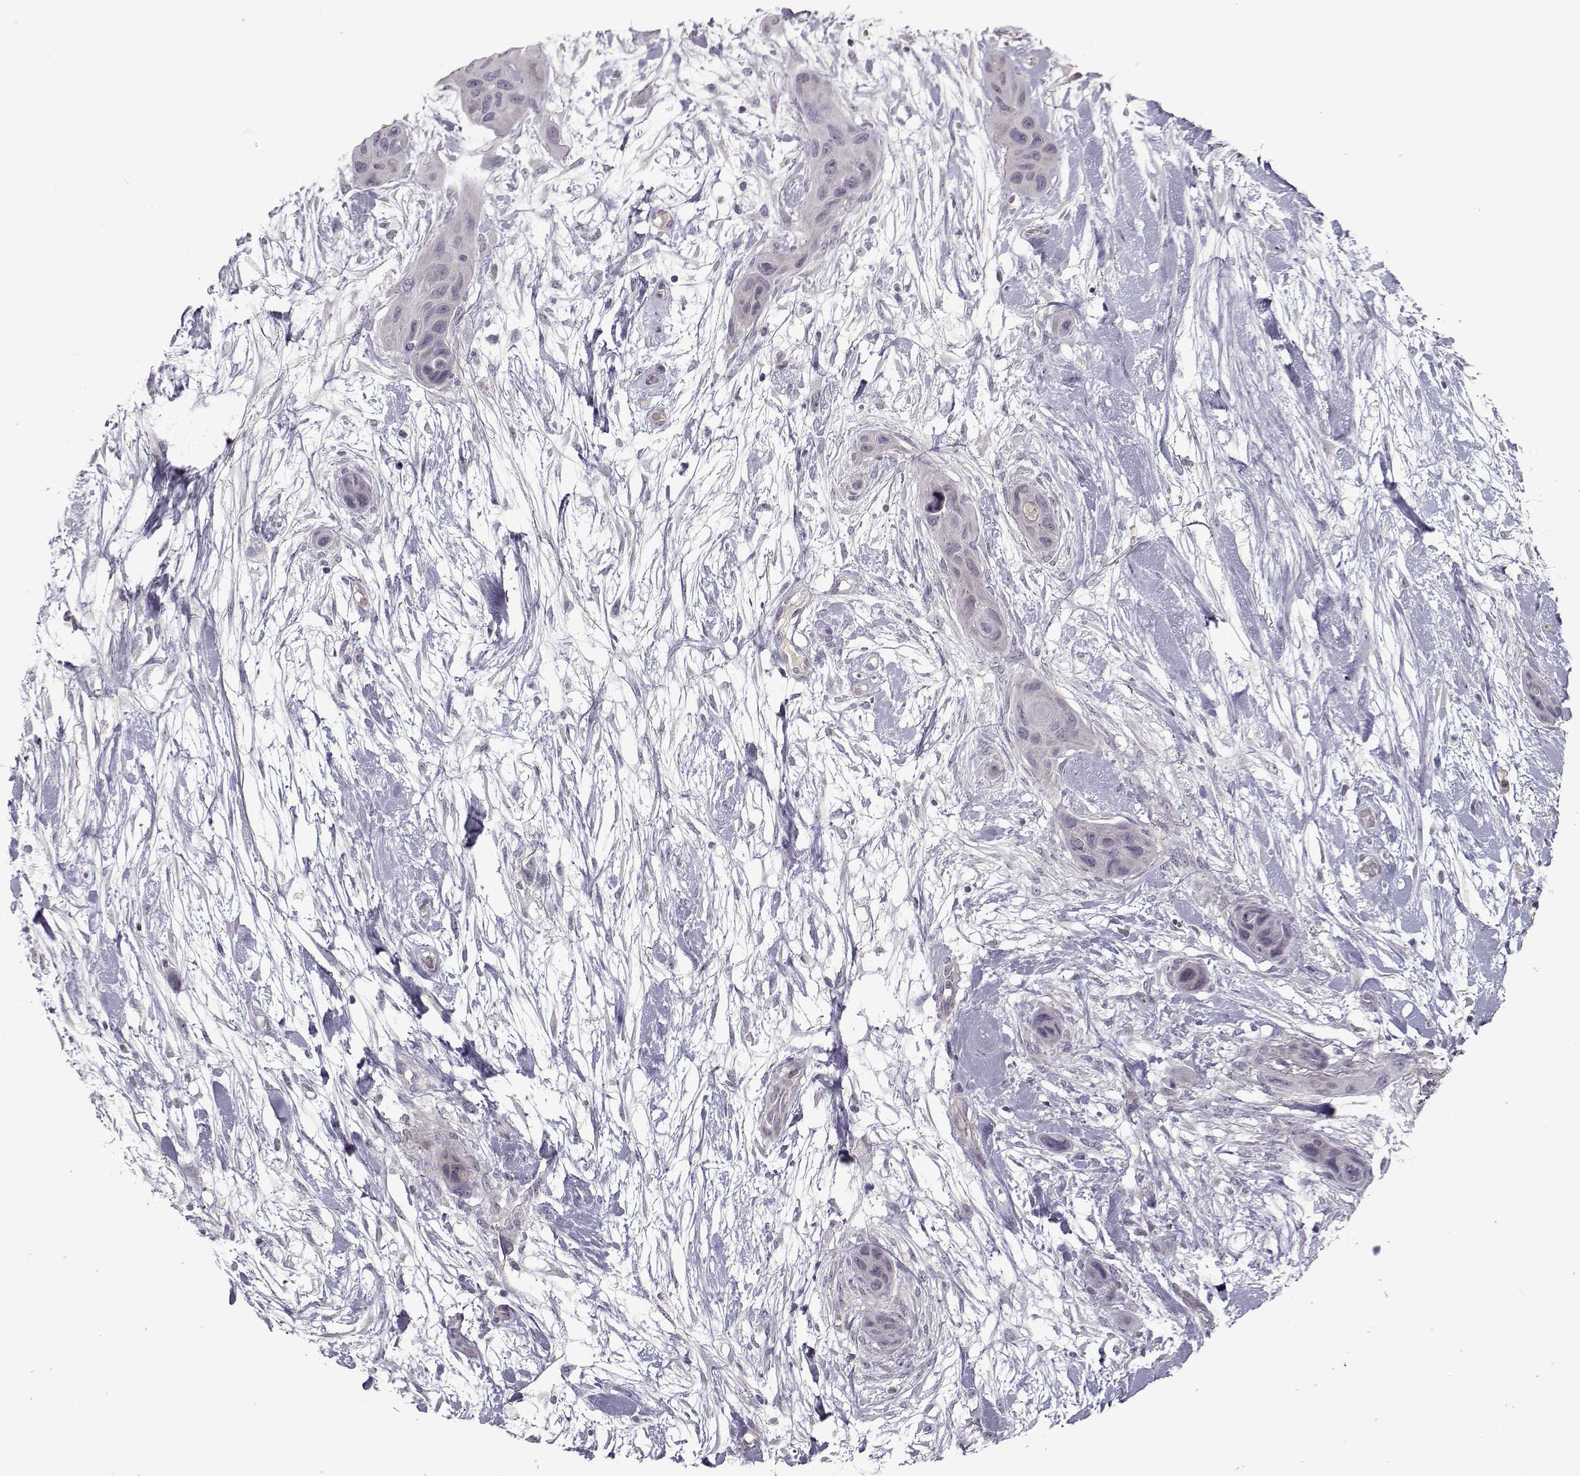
{"staining": {"intensity": "negative", "quantity": "none", "location": "none"}, "tissue": "skin cancer", "cell_type": "Tumor cells", "image_type": "cancer", "snomed": [{"axis": "morphology", "description": "Squamous cell carcinoma, NOS"}, {"axis": "topography", "description": "Skin"}], "caption": "This histopathology image is of squamous cell carcinoma (skin) stained with IHC to label a protein in brown with the nuclei are counter-stained blue. There is no expression in tumor cells.", "gene": "OPRD1", "patient": {"sex": "male", "age": 79}}